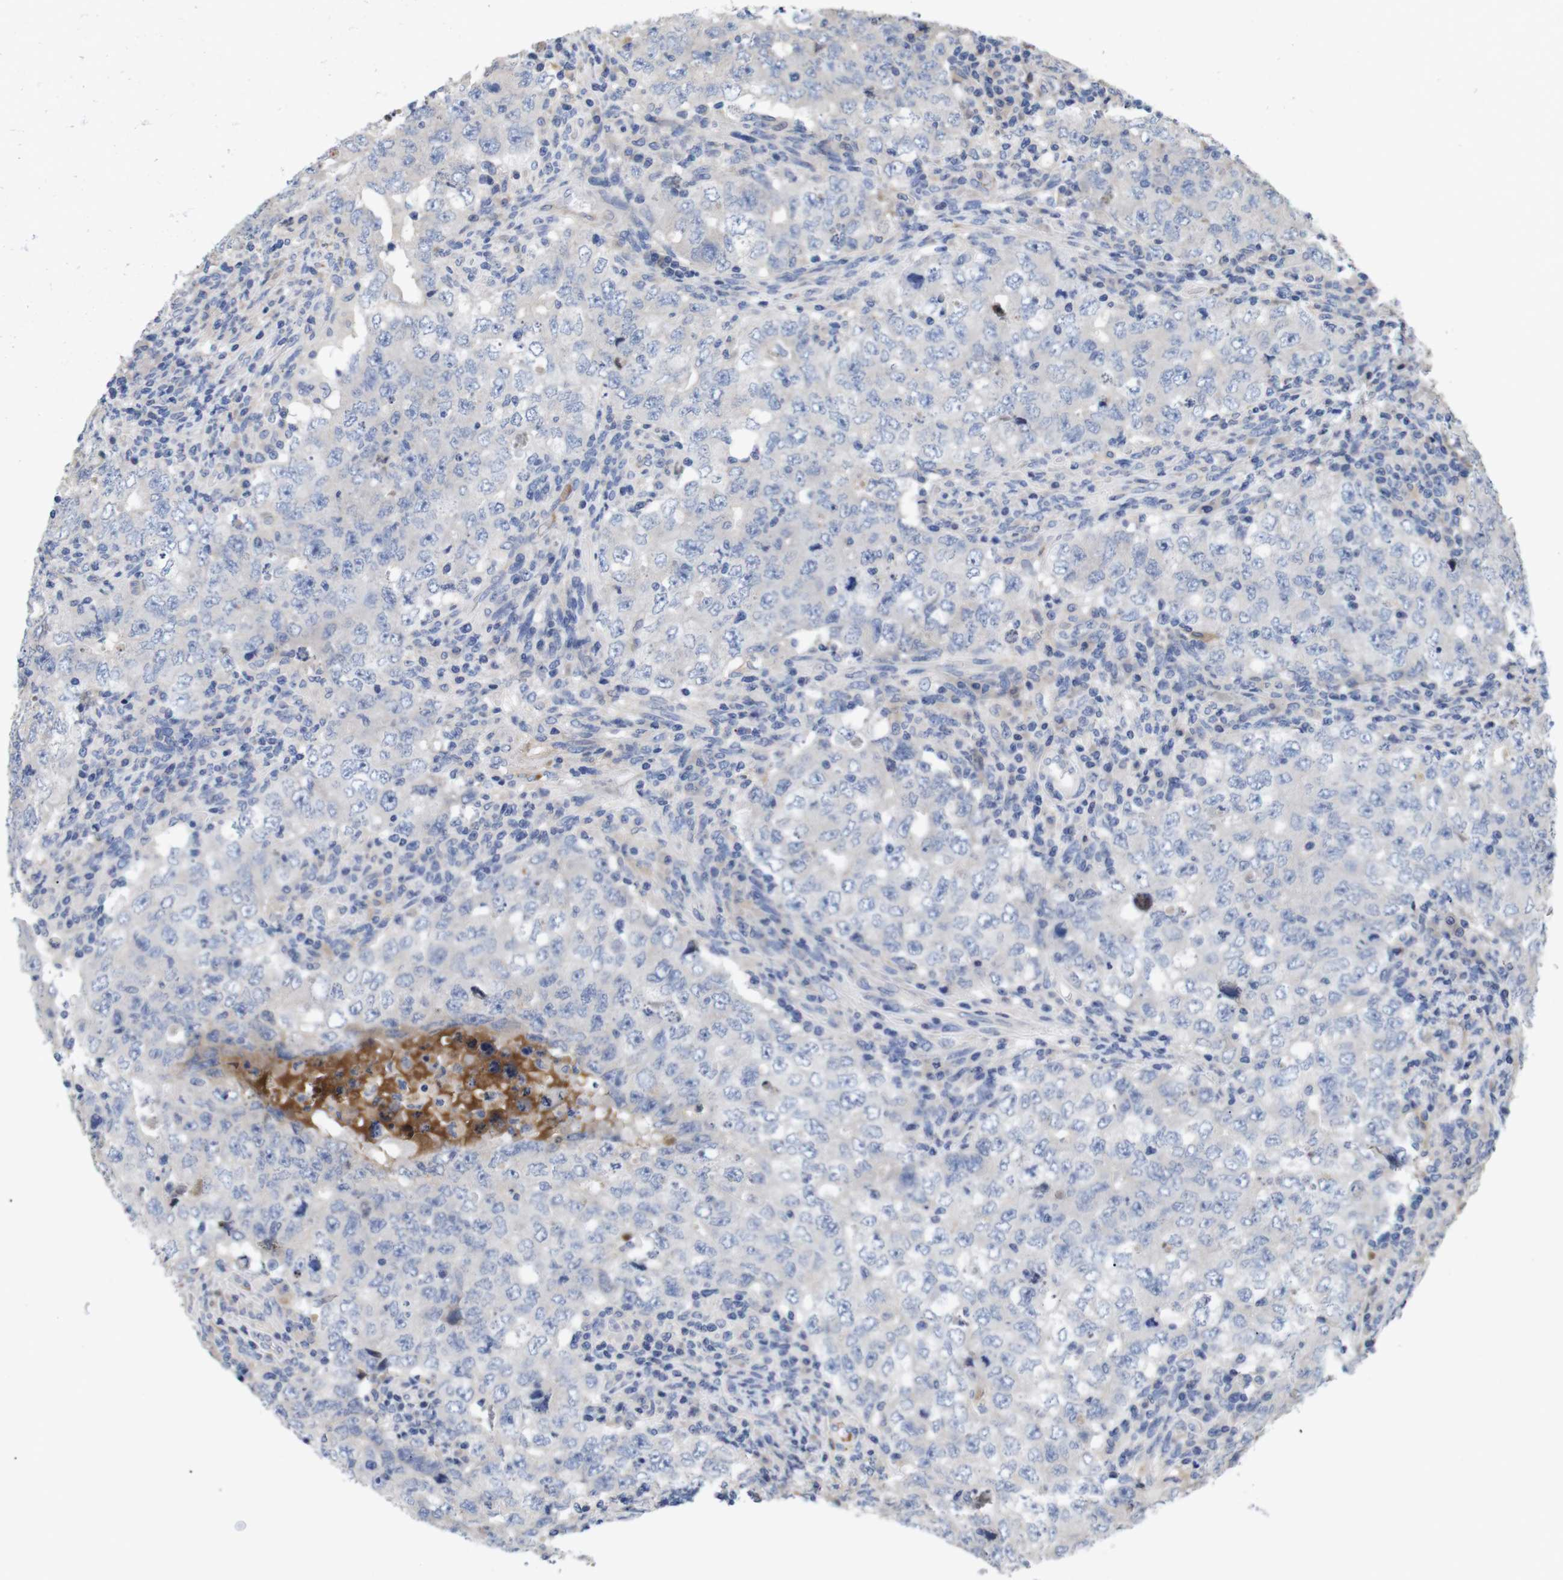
{"staining": {"intensity": "negative", "quantity": "none", "location": "none"}, "tissue": "testis cancer", "cell_type": "Tumor cells", "image_type": "cancer", "snomed": [{"axis": "morphology", "description": "Carcinoma, Embryonal, NOS"}, {"axis": "topography", "description": "Testis"}], "caption": "The micrograph reveals no significant expression in tumor cells of testis cancer (embryonal carcinoma). (Immunohistochemistry (ihc), brightfield microscopy, high magnification).", "gene": "SPRY3", "patient": {"sex": "male", "age": 26}}